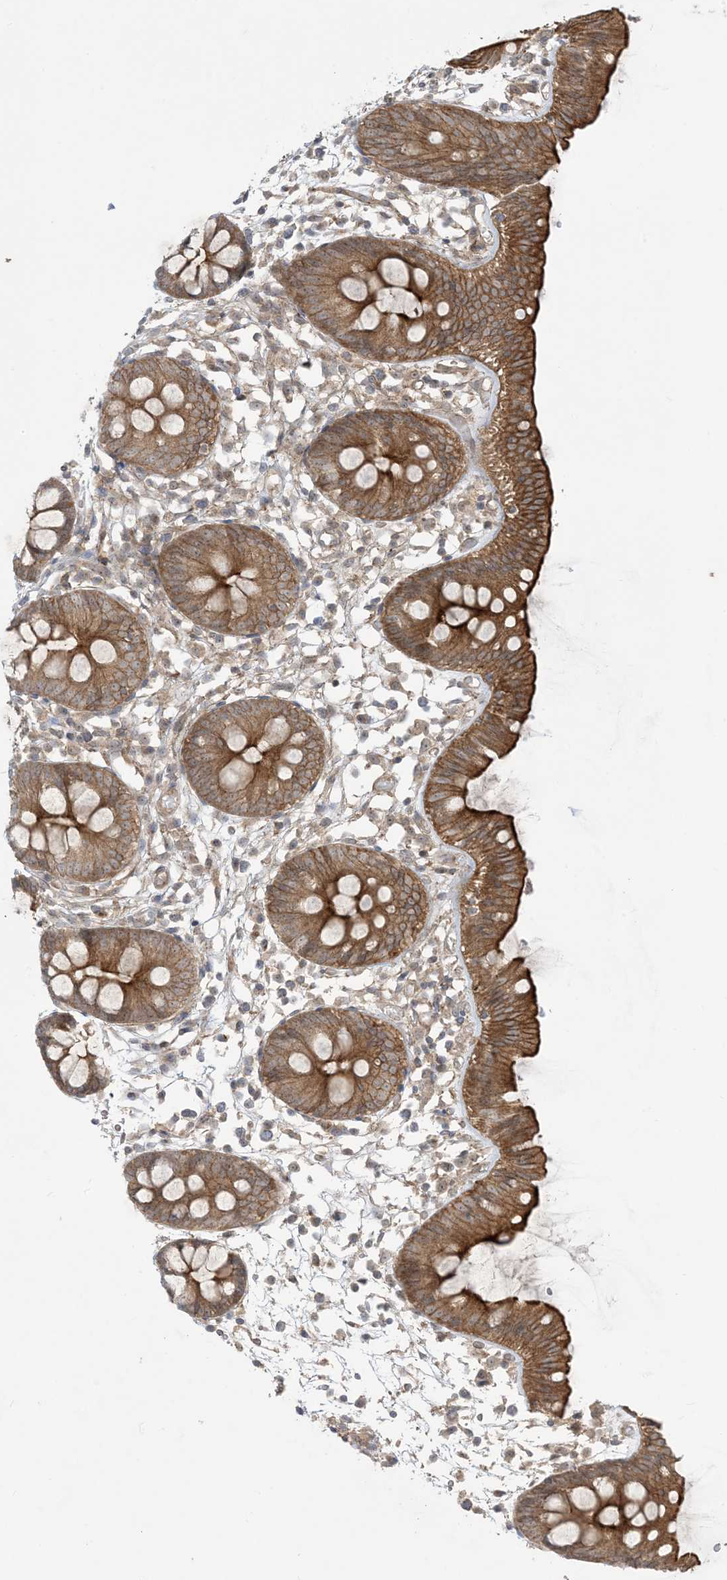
{"staining": {"intensity": "moderate", "quantity": ">75%", "location": "cytoplasmic/membranous"}, "tissue": "colon", "cell_type": "Endothelial cells", "image_type": "normal", "snomed": [{"axis": "morphology", "description": "Normal tissue, NOS"}, {"axis": "topography", "description": "Colon"}], "caption": "Brown immunohistochemical staining in unremarkable human colon reveals moderate cytoplasmic/membranous positivity in about >75% of endothelial cells.", "gene": "SOGA3", "patient": {"sex": "male", "age": 56}}